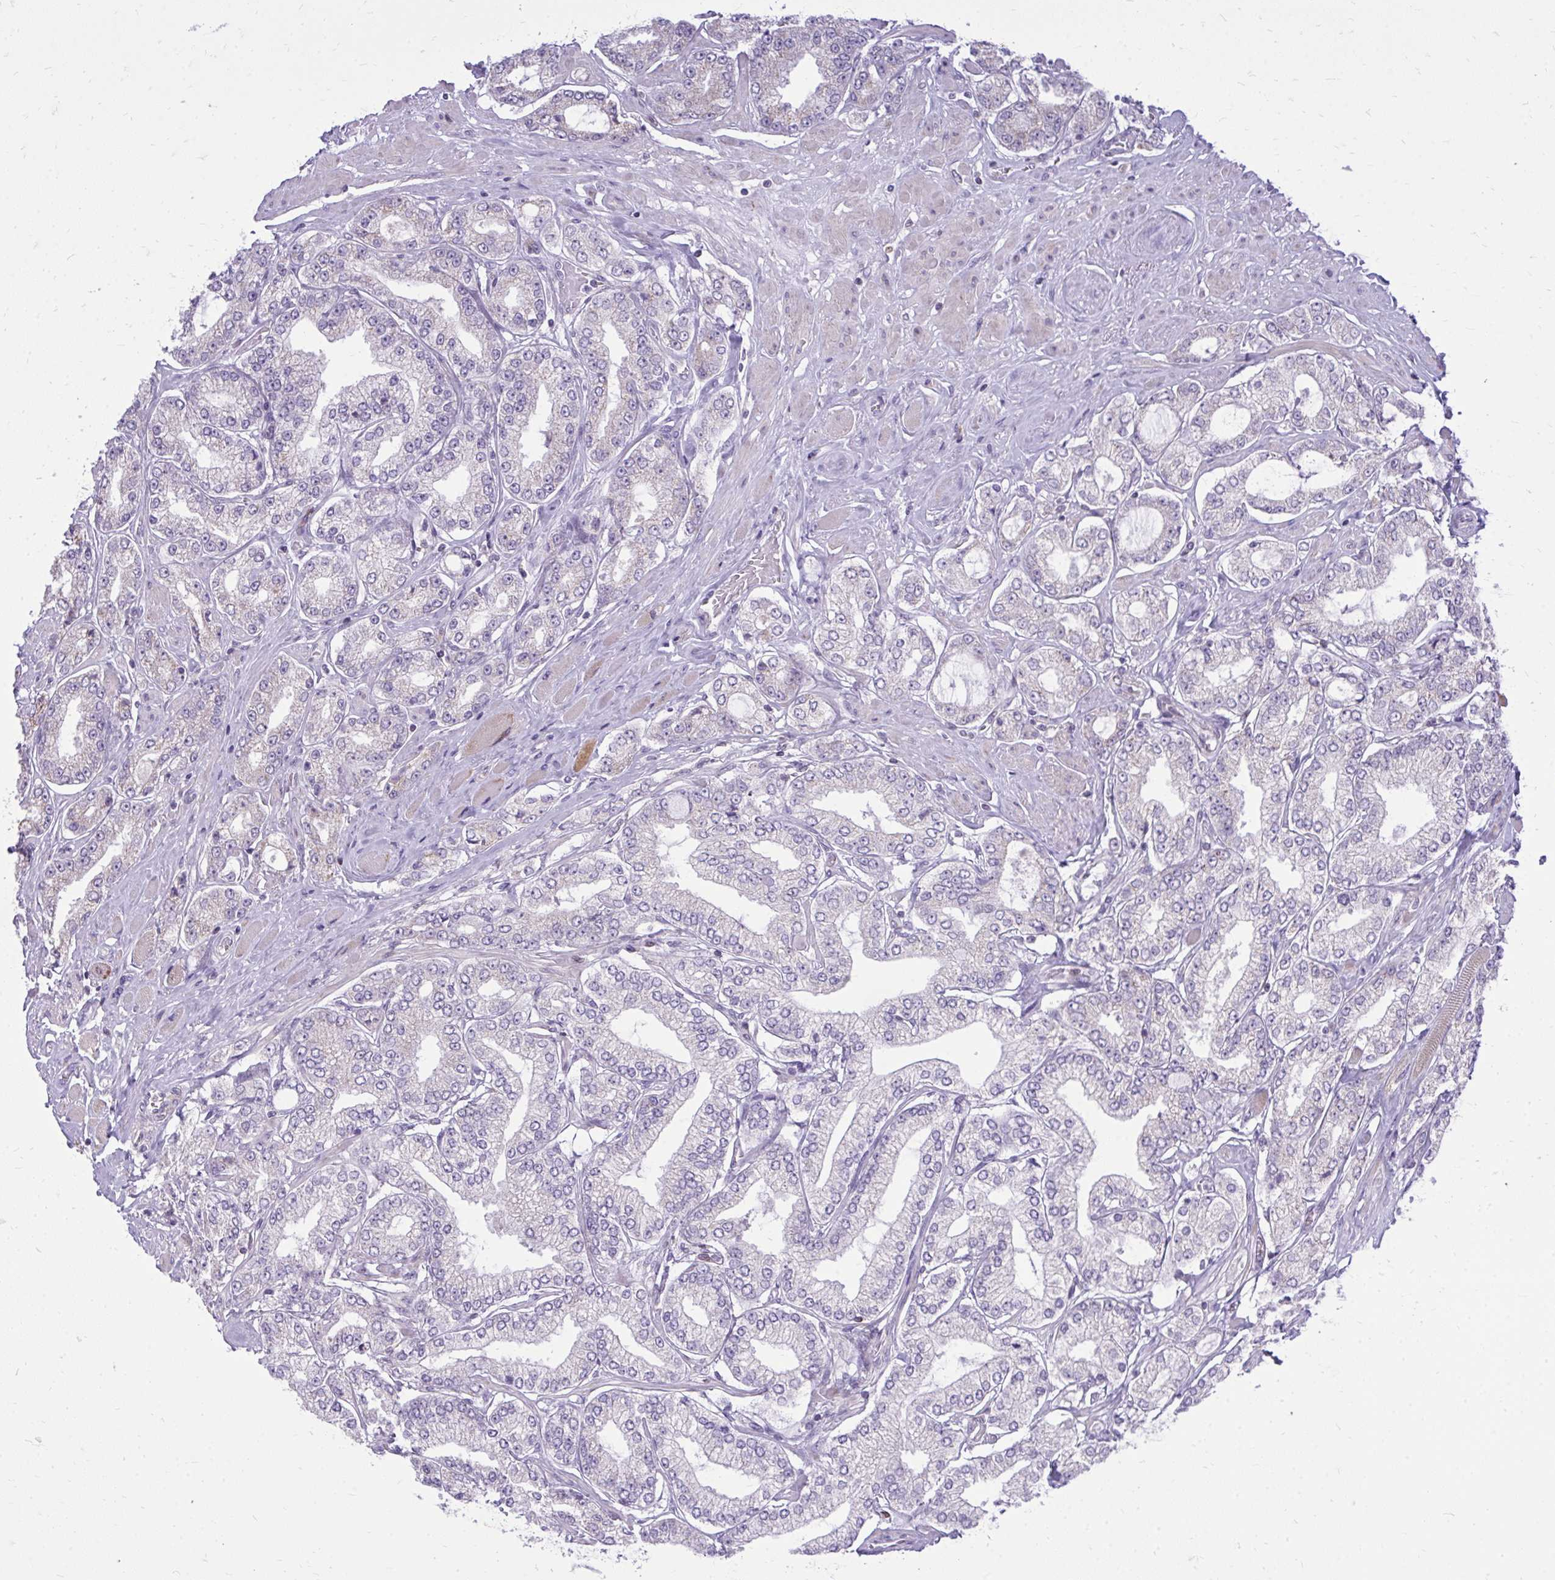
{"staining": {"intensity": "negative", "quantity": "none", "location": "none"}, "tissue": "prostate cancer", "cell_type": "Tumor cells", "image_type": "cancer", "snomed": [{"axis": "morphology", "description": "Adenocarcinoma, High grade"}, {"axis": "topography", "description": "Prostate"}], "caption": "Prostate cancer (high-grade adenocarcinoma) stained for a protein using IHC shows no staining tumor cells.", "gene": "RPS6KA2", "patient": {"sex": "male", "age": 68}}